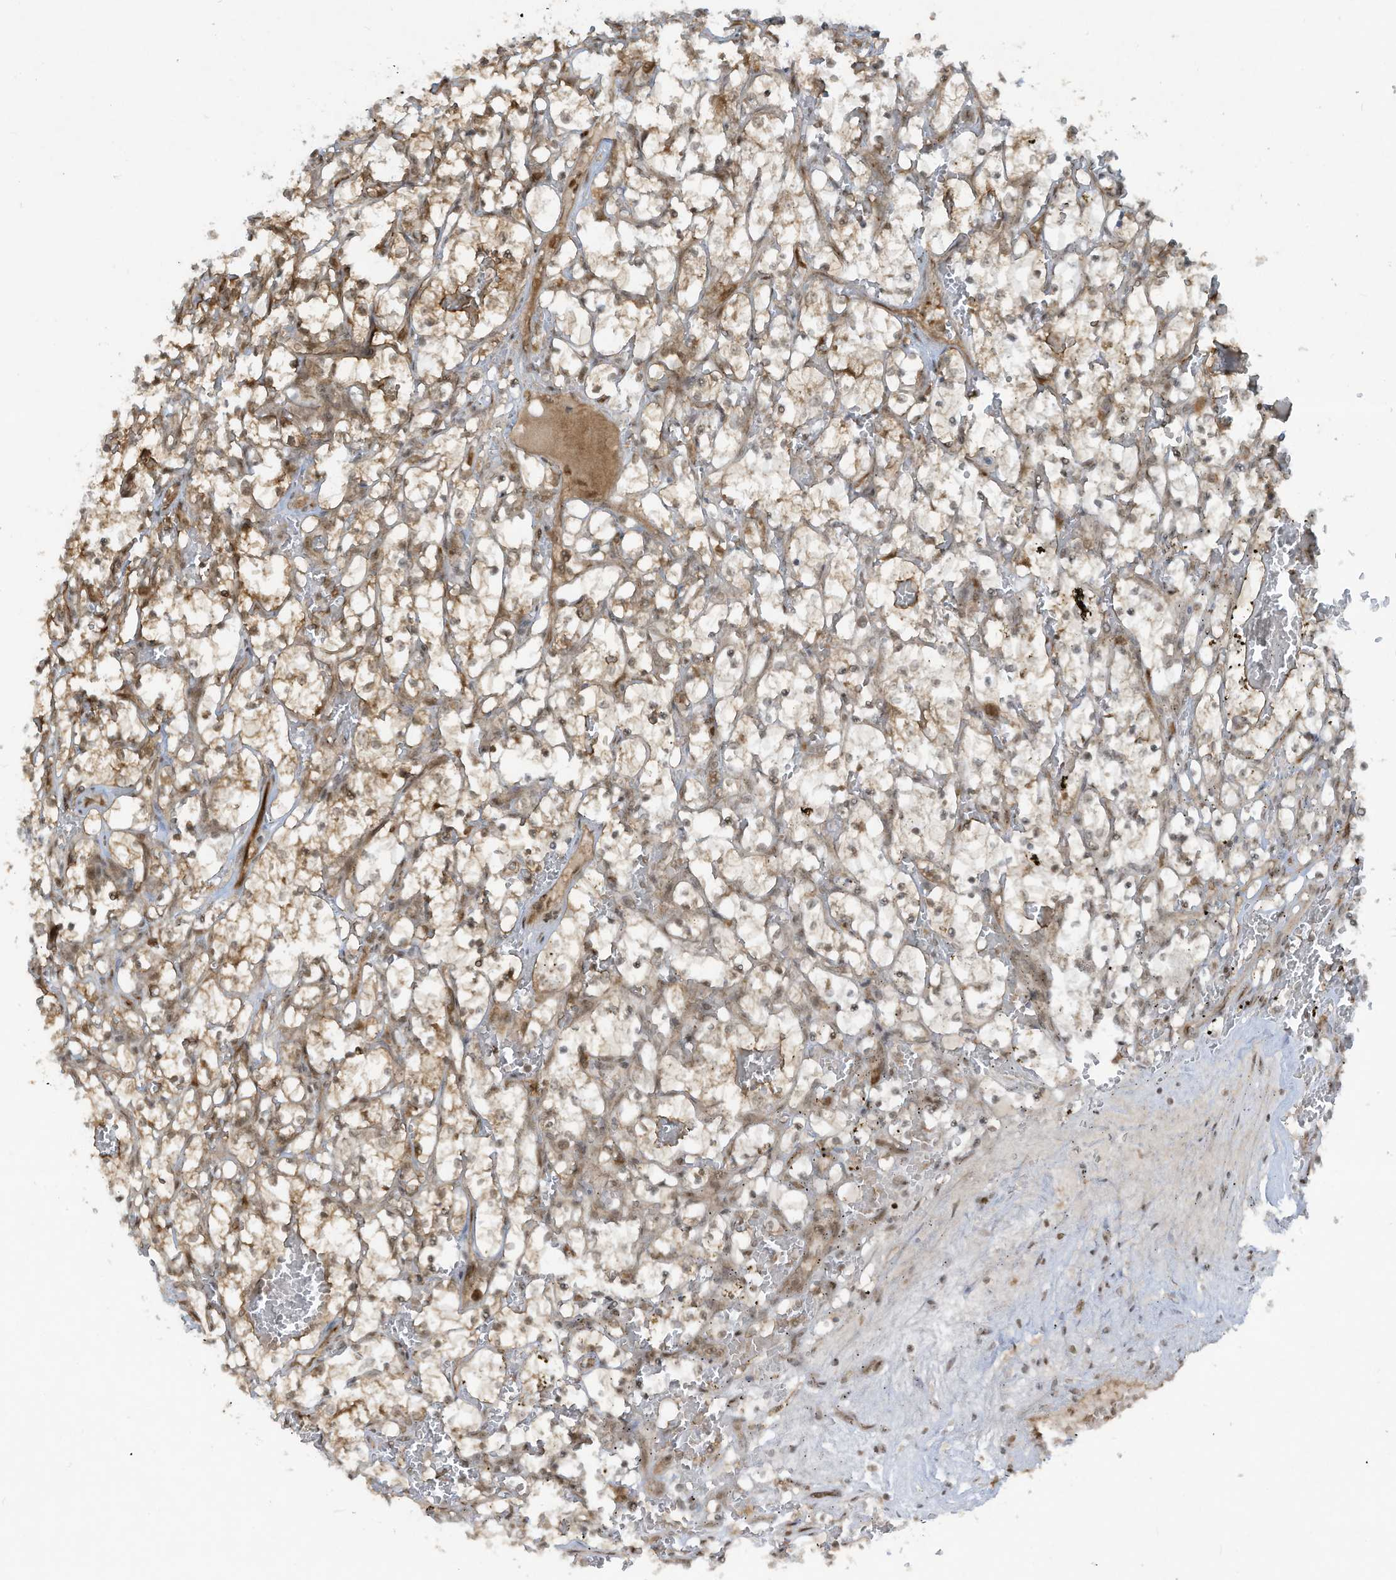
{"staining": {"intensity": "weak", "quantity": "<25%", "location": "cytoplasmic/membranous"}, "tissue": "renal cancer", "cell_type": "Tumor cells", "image_type": "cancer", "snomed": [{"axis": "morphology", "description": "Adenocarcinoma, NOS"}, {"axis": "topography", "description": "Kidney"}], "caption": "DAB immunohistochemical staining of renal adenocarcinoma demonstrates no significant expression in tumor cells.", "gene": "CERT1", "patient": {"sex": "female", "age": 69}}